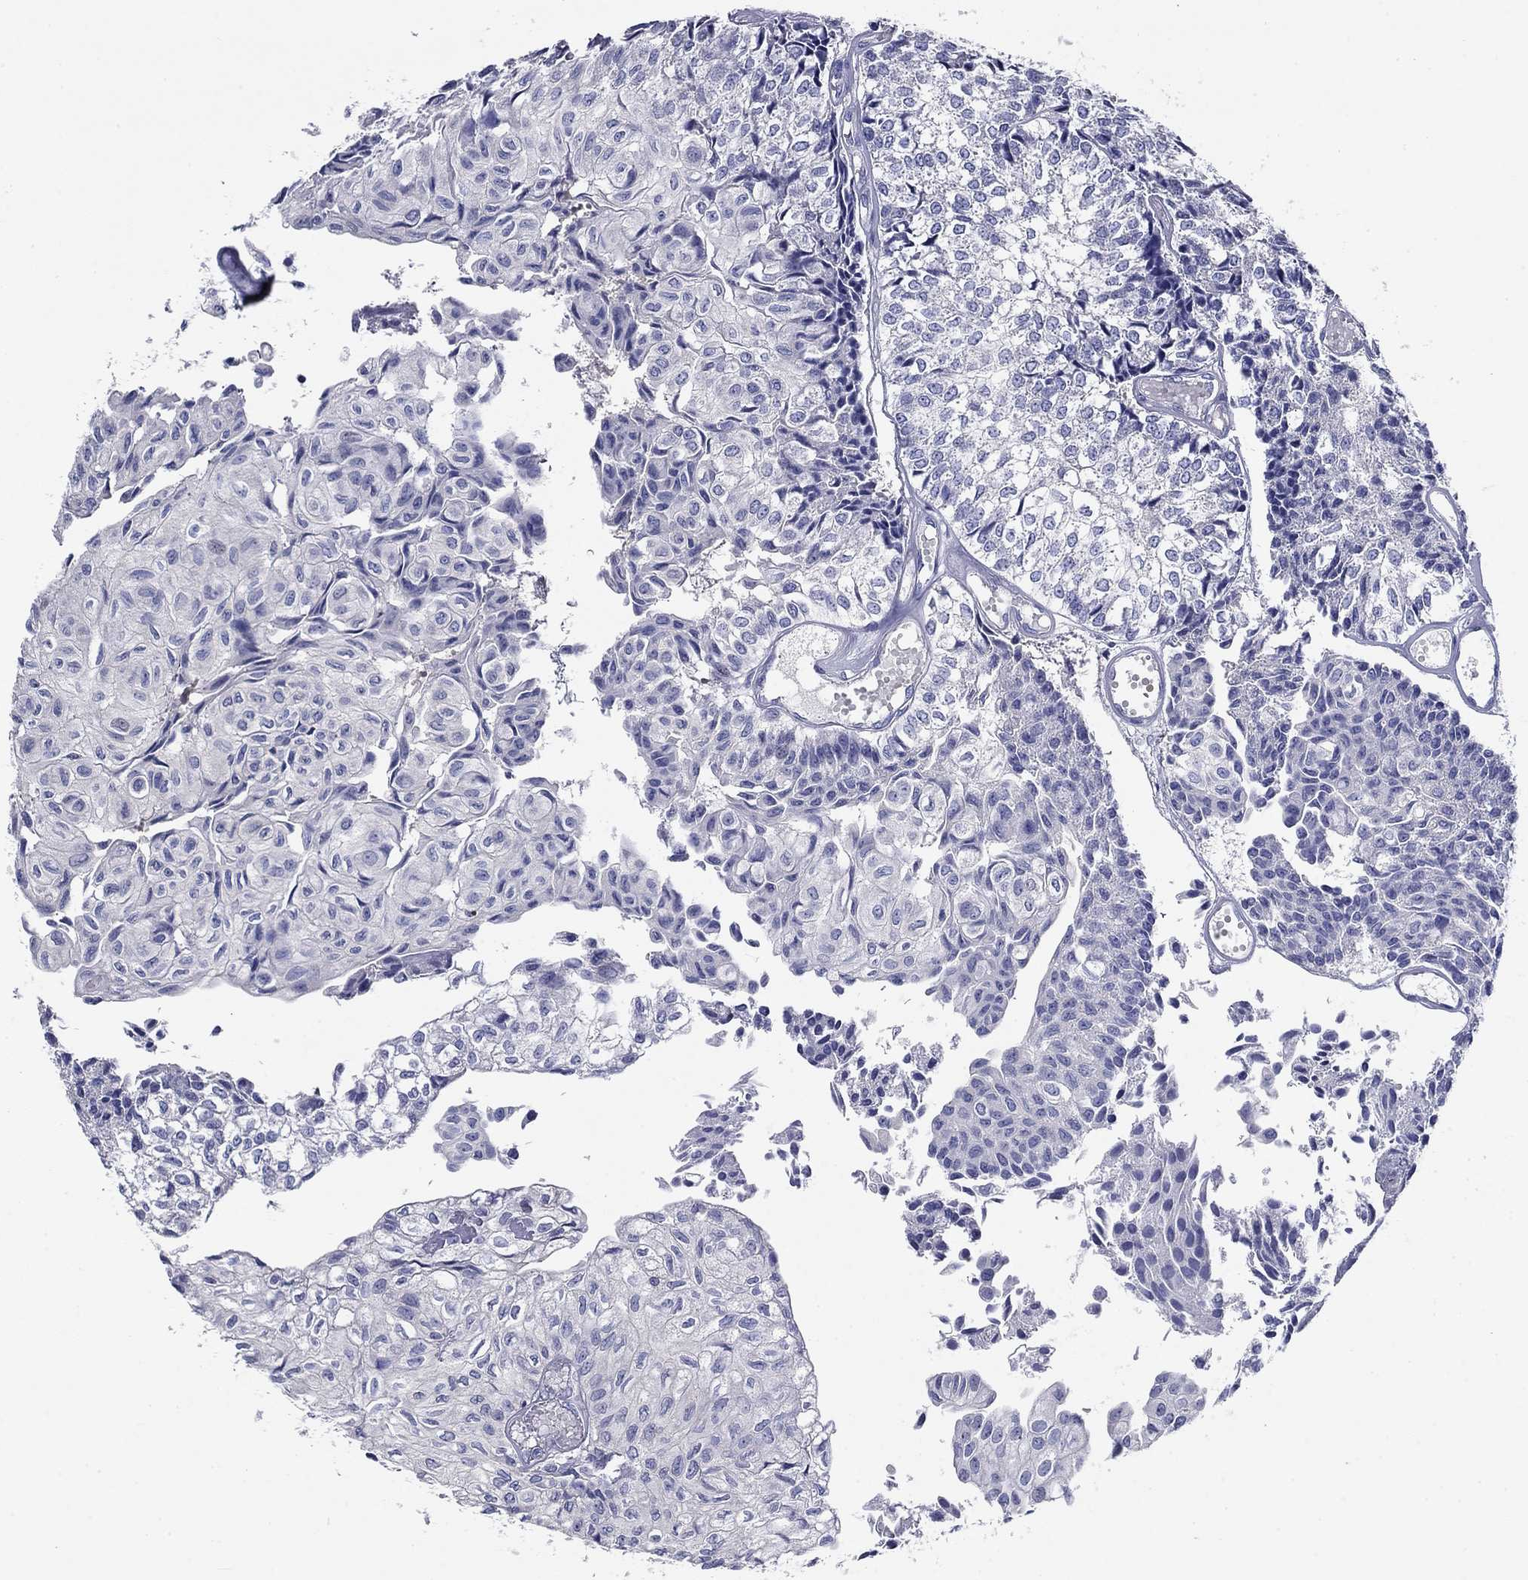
{"staining": {"intensity": "negative", "quantity": "none", "location": "none"}, "tissue": "urothelial cancer", "cell_type": "Tumor cells", "image_type": "cancer", "snomed": [{"axis": "morphology", "description": "Urothelial carcinoma, Low grade"}, {"axis": "topography", "description": "Urinary bladder"}], "caption": "This is an IHC histopathology image of human urothelial cancer. There is no expression in tumor cells.", "gene": "POU2F2", "patient": {"sex": "male", "age": 89}}